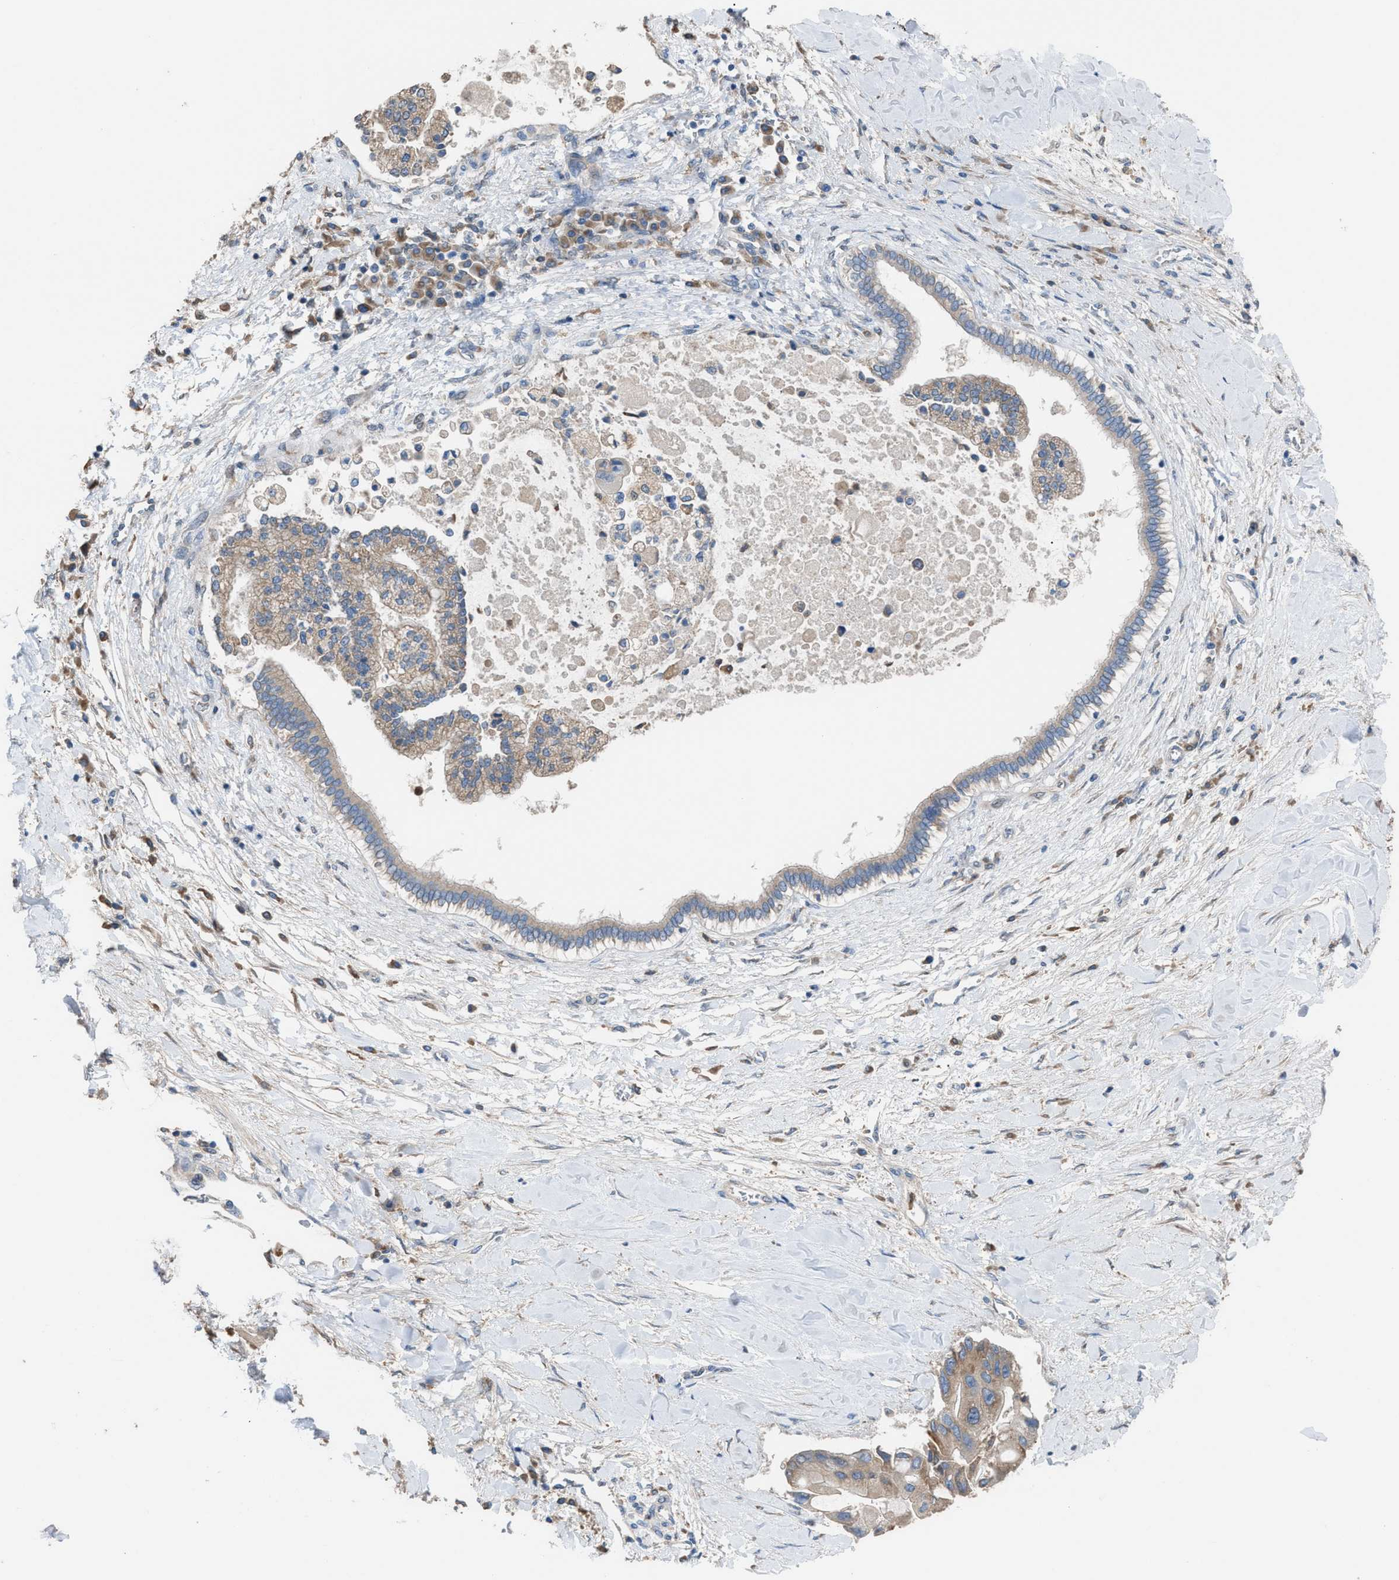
{"staining": {"intensity": "weak", "quantity": ">75%", "location": "cytoplasmic/membranous"}, "tissue": "liver cancer", "cell_type": "Tumor cells", "image_type": "cancer", "snomed": [{"axis": "morphology", "description": "Cholangiocarcinoma"}, {"axis": "topography", "description": "Liver"}], "caption": "High-power microscopy captured an immunohistochemistry histopathology image of liver cancer (cholangiocarcinoma), revealing weak cytoplasmic/membranous positivity in approximately >75% of tumor cells.", "gene": "NQO2", "patient": {"sex": "male", "age": 50}}